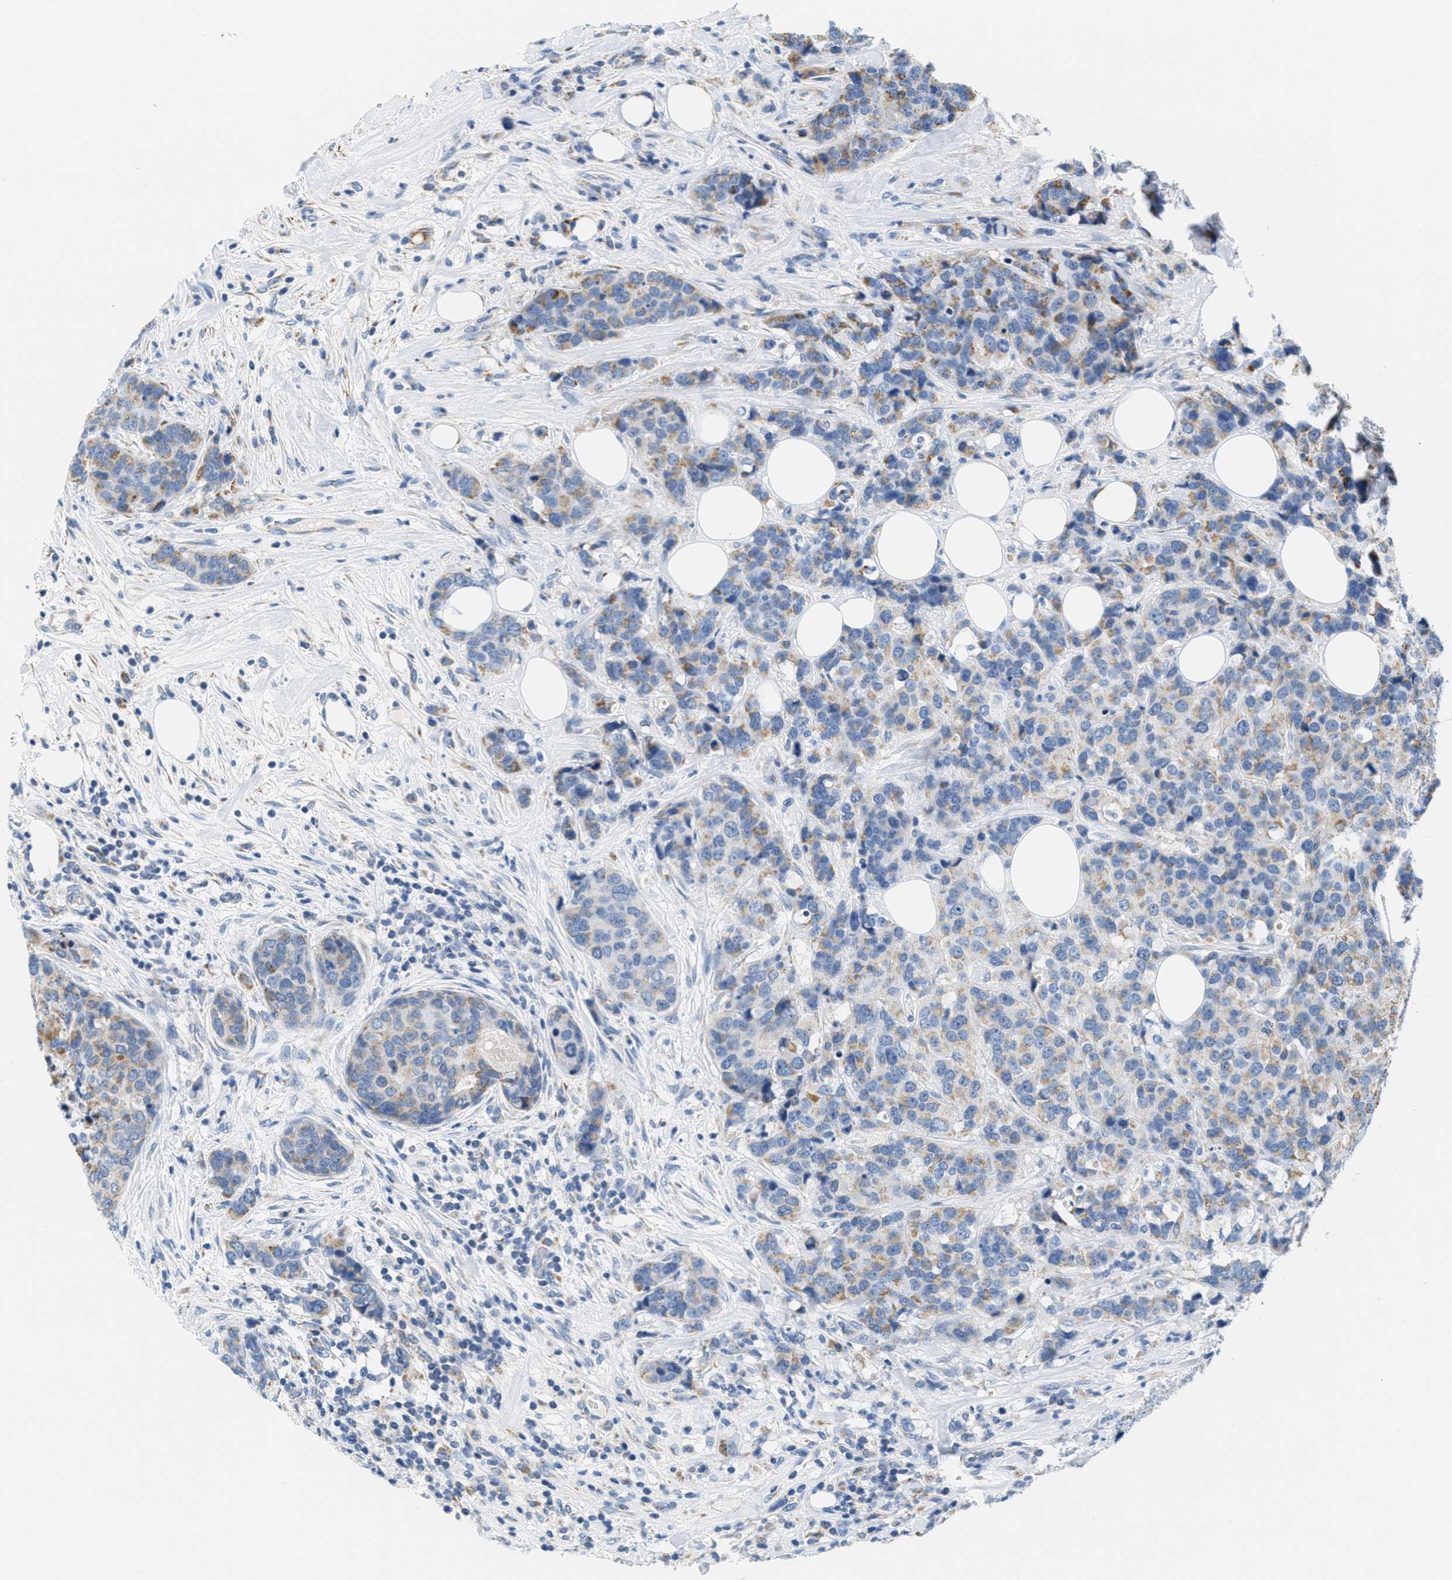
{"staining": {"intensity": "moderate", "quantity": "25%-75%", "location": "cytoplasmic/membranous"}, "tissue": "breast cancer", "cell_type": "Tumor cells", "image_type": "cancer", "snomed": [{"axis": "morphology", "description": "Lobular carcinoma"}, {"axis": "topography", "description": "Breast"}], "caption": "The micrograph shows a brown stain indicating the presence of a protein in the cytoplasmic/membranous of tumor cells in breast lobular carcinoma.", "gene": "KCNJ5", "patient": {"sex": "female", "age": 59}}